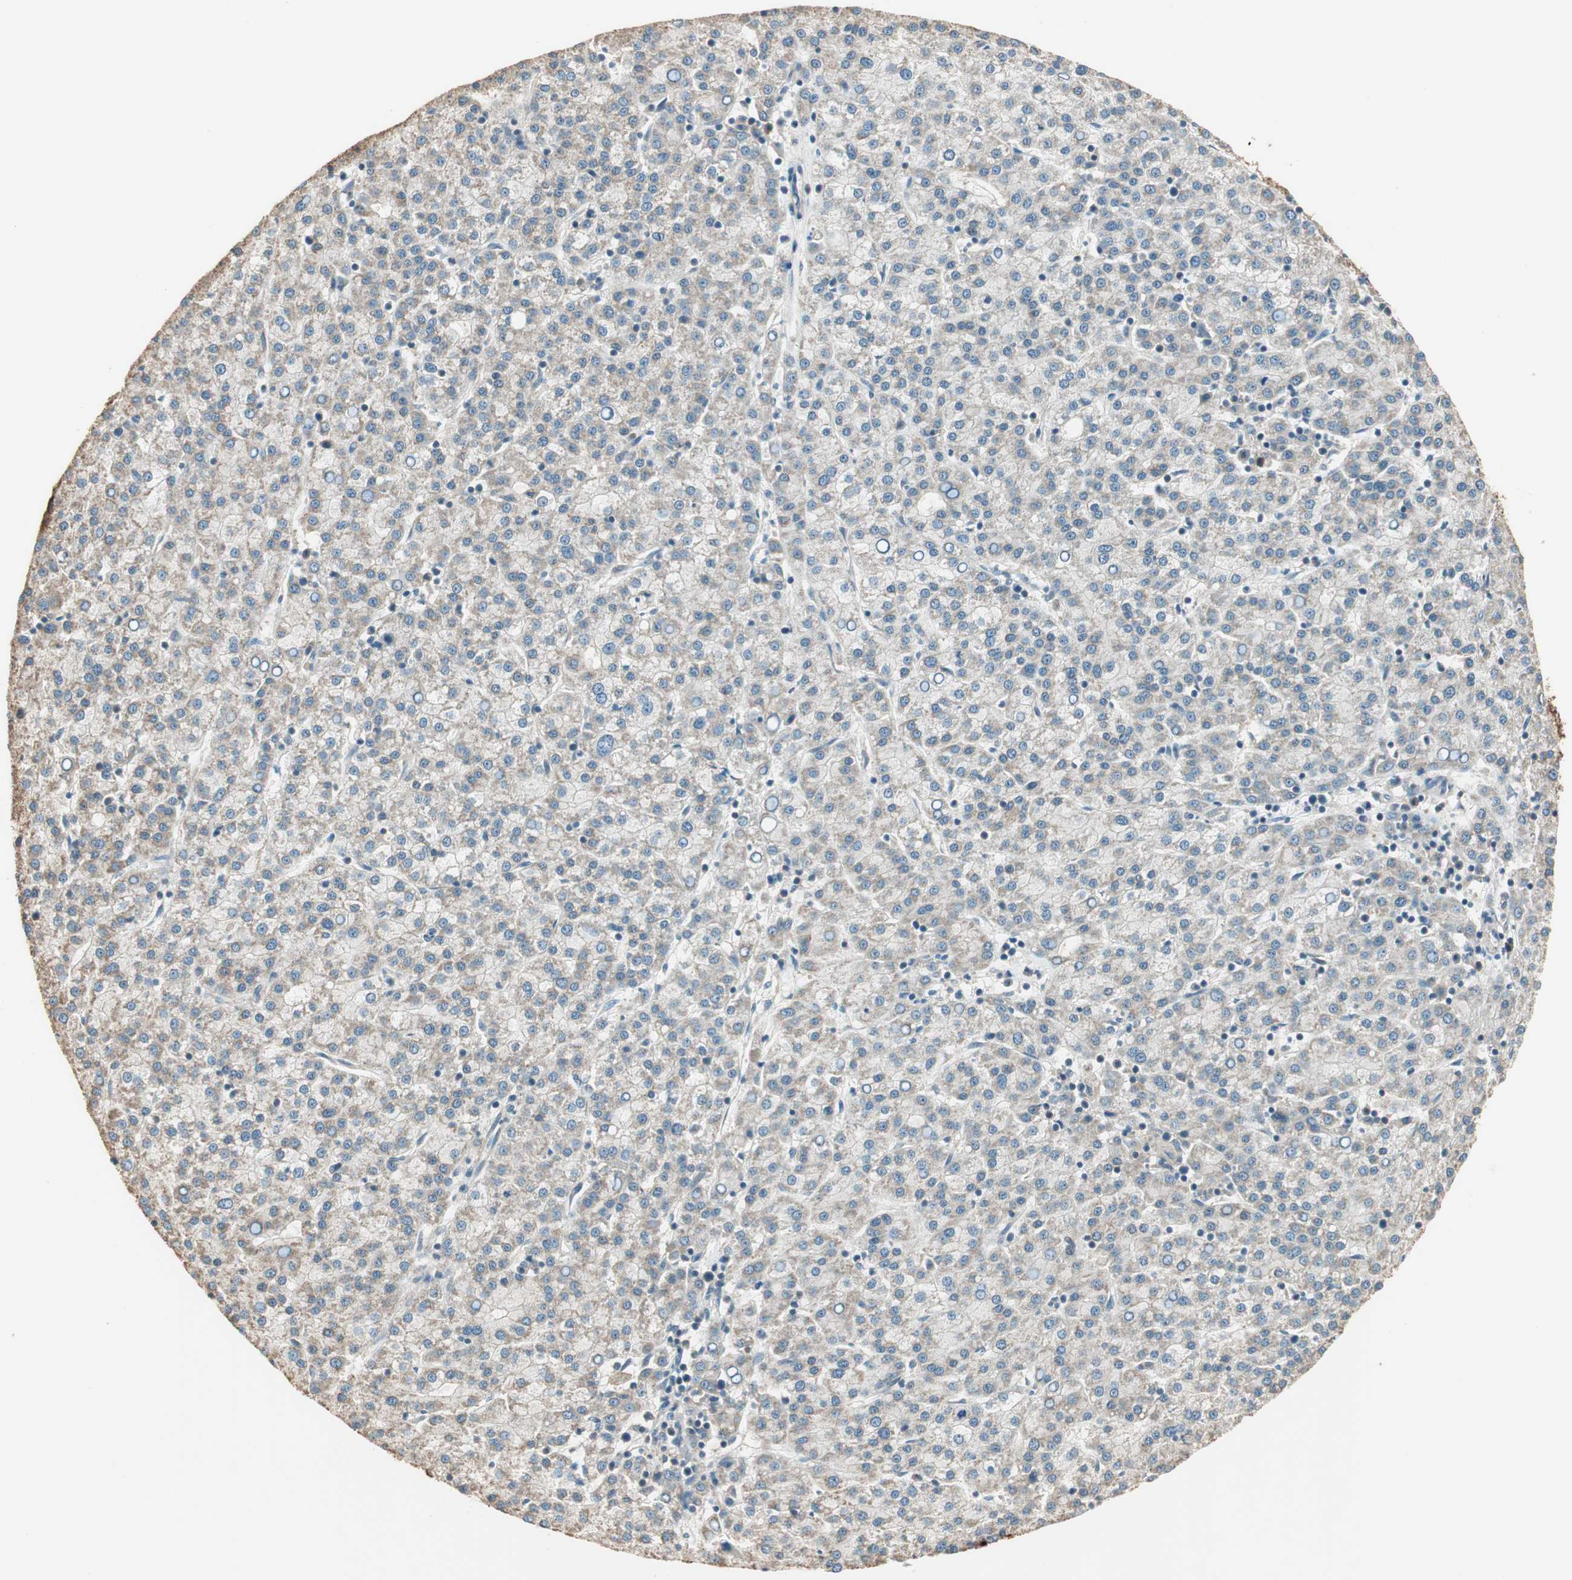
{"staining": {"intensity": "negative", "quantity": "none", "location": "none"}, "tissue": "liver cancer", "cell_type": "Tumor cells", "image_type": "cancer", "snomed": [{"axis": "morphology", "description": "Carcinoma, Hepatocellular, NOS"}, {"axis": "topography", "description": "Liver"}], "caption": "Human liver cancer (hepatocellular carcinoma) stained for a protein using immunohistochemistry demonstrates no expression in tumor cells.", "gene": "TRIM21", "patient": {"sex": "female", "age": 58}}